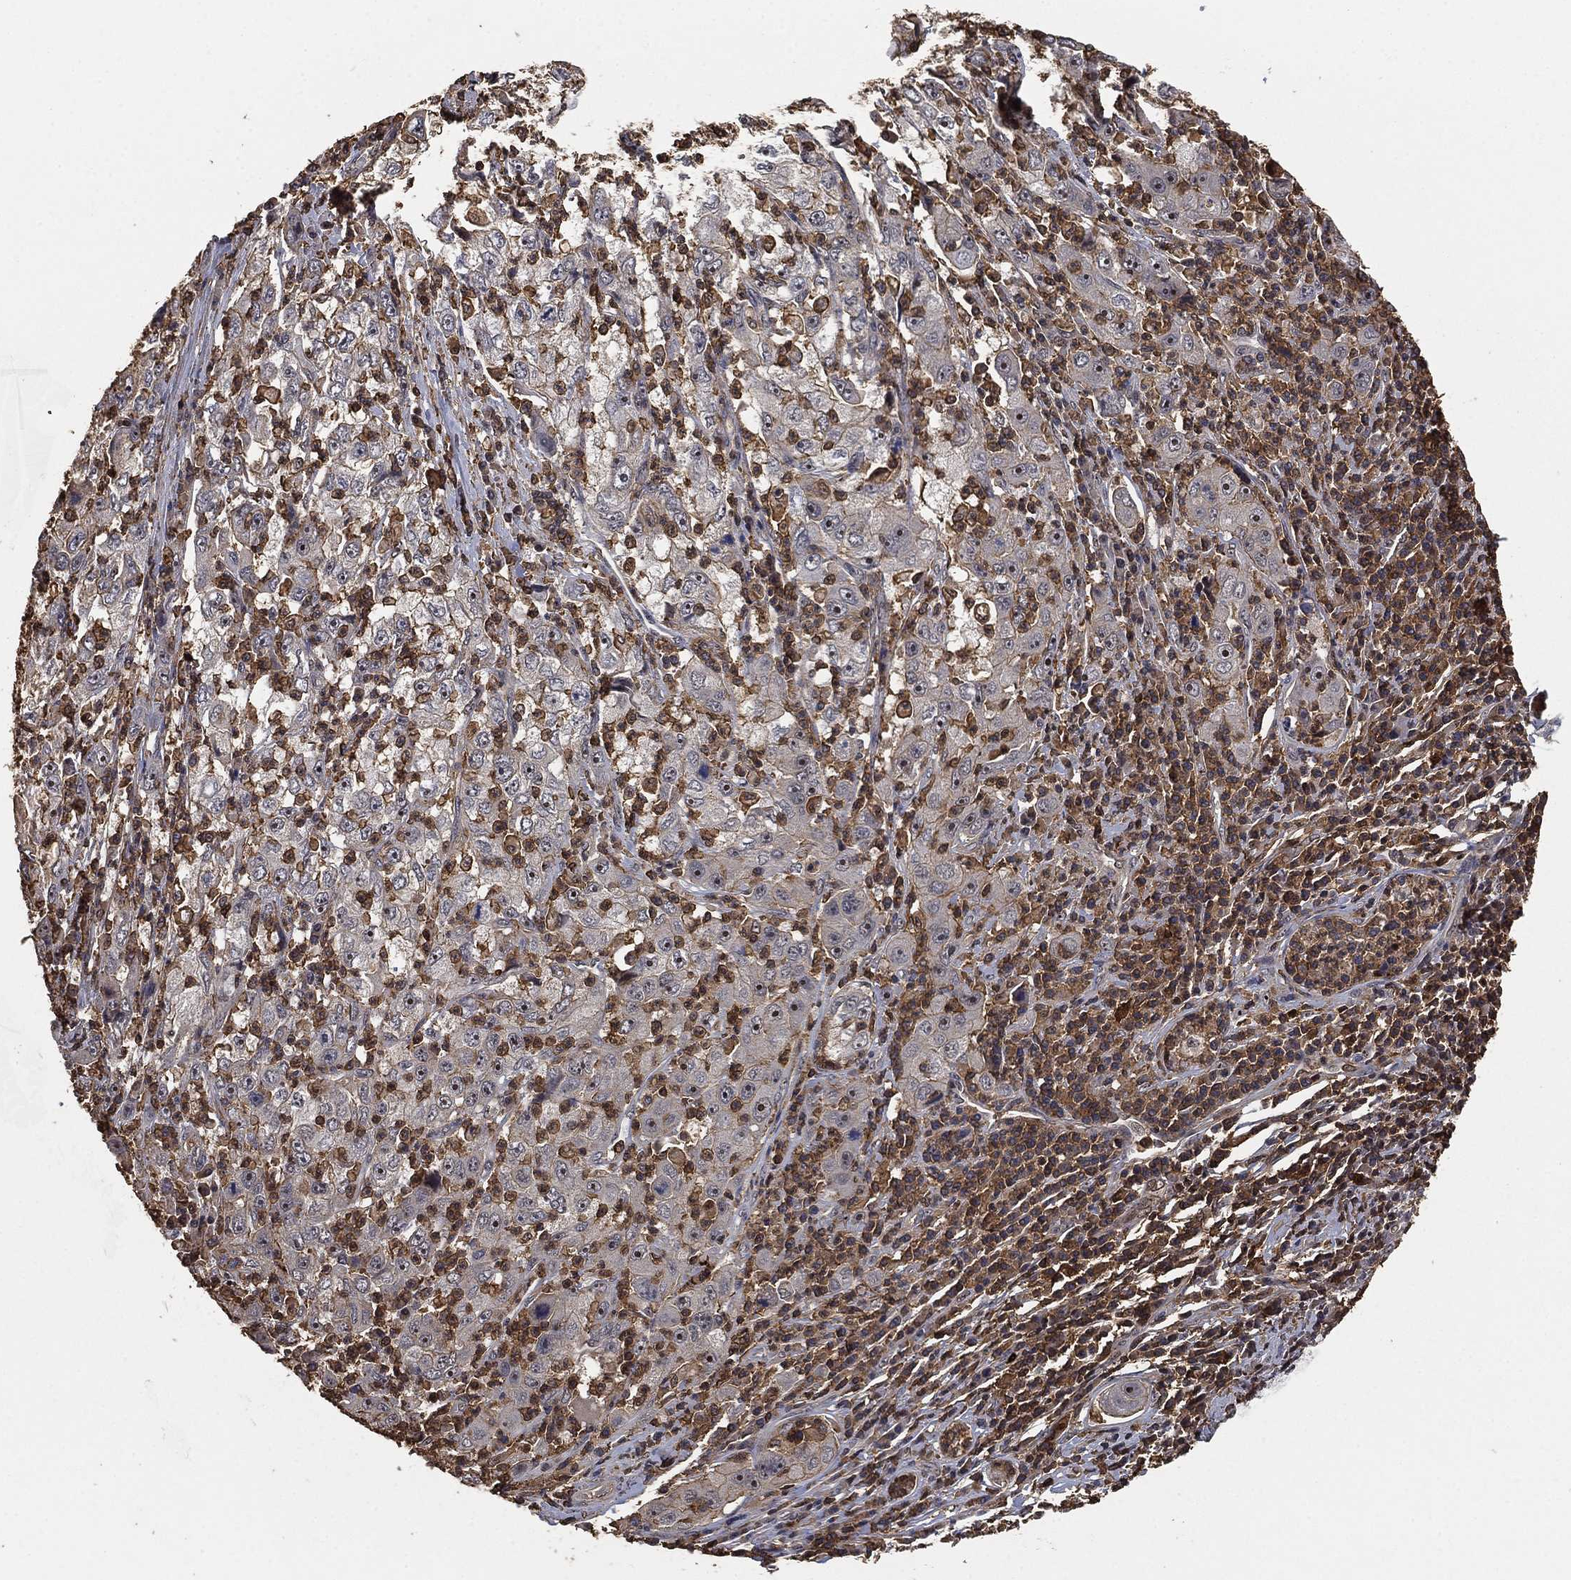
{"staining": {"intensity": "negative", "quantity": "none", "location": "none"}, "tissue": "cervical cancer", "cell_type": "Tumor cells", "image_type": "cancer", "snomed": [{"axis": "morphology", "description": "Squamous cell carcinoma, NOS"}, {"axis": "topography", "description": "Cervix"}], "caption": "DAB (3,3'-diaminobenzidine) immunohistochemical staining of human cervical cancer (squamous cell carcinoma) shows no significant expression in tumor cells. (DAB immunohistochemistry (IHC), high magnification).", "gene": "CRYL1", "patient": {"sex": "female", "age": 36}}